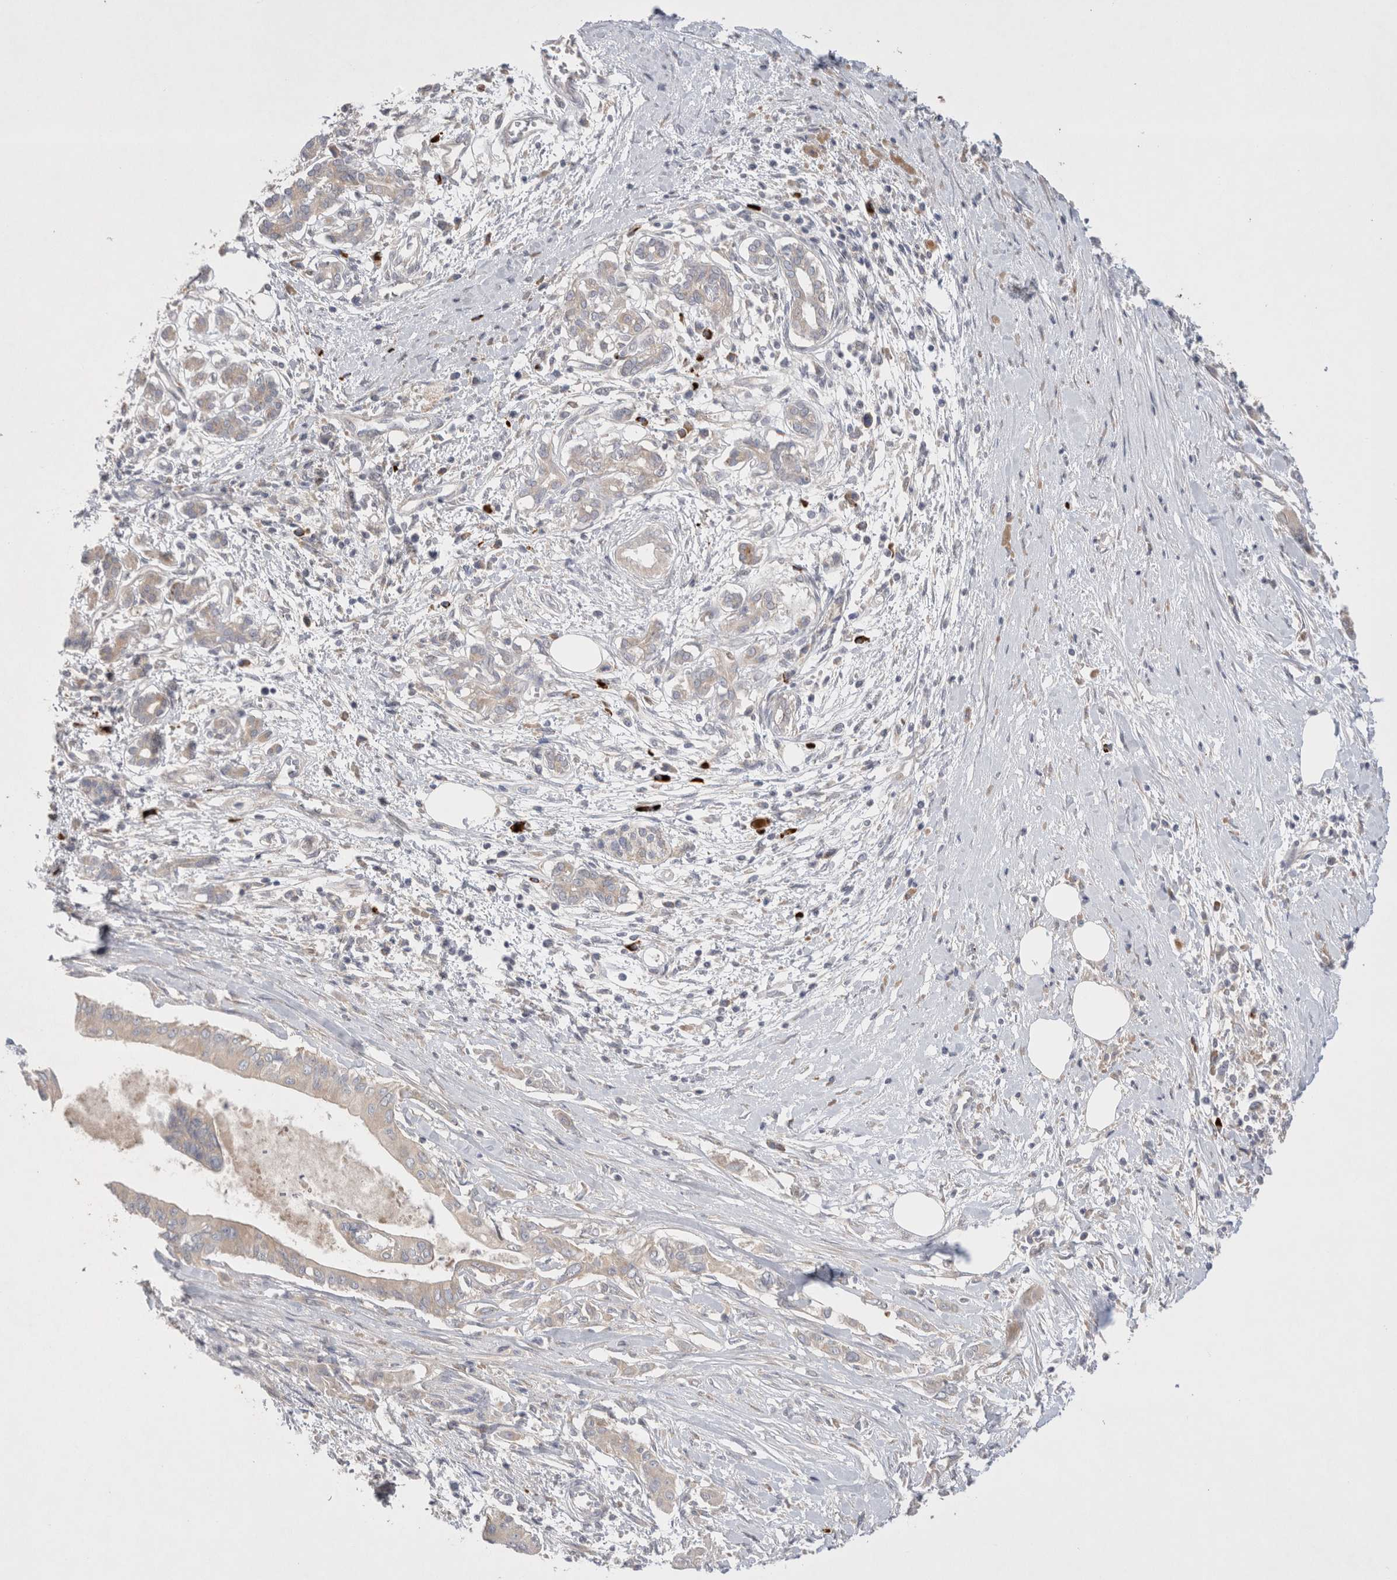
{"staining": {"intensity": "negative", "quantity": "none", "location": "none"}, "tissue": "pancreatic cancer", "cell_type": "Tumor cells", "image_type": "cancer", "snomed": [{"axis": "morphology", "description": "Adenocarcinoma, NOS"}, {"axis": "topography", "description": "Pancreas"}], "caption": "Immunohistochemical staining of human pancreatic cancer (adenocarcinoma) exhibits no significant expression in tumor cells.", "gene": "TBC1D16", "patient": {"sex": "male", "age": 58}}